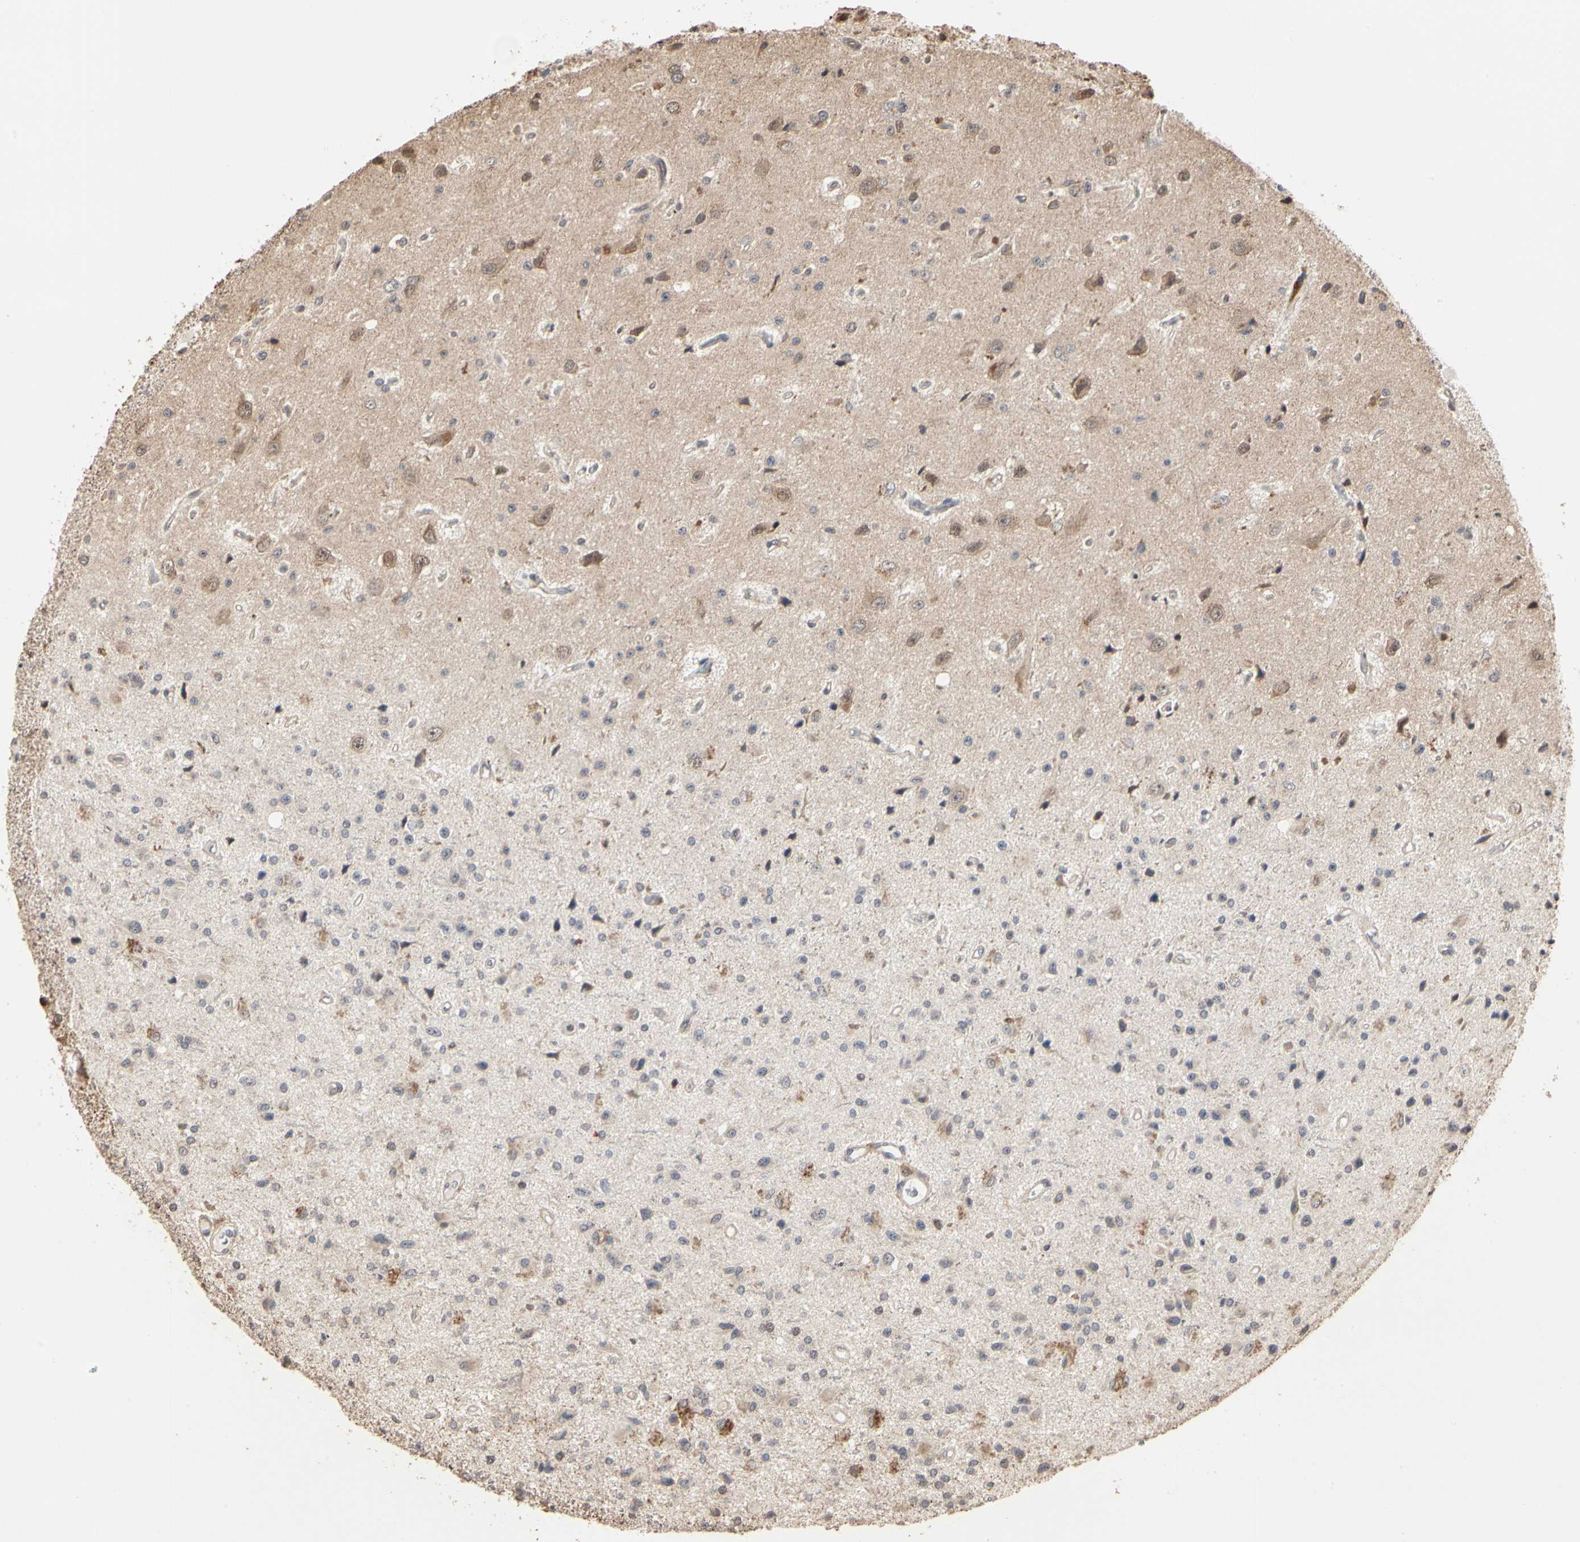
{"staining": {"intensity": "weak", "quantity": "25%-75%", "location": "cytoplasmic/membranous"}, "tissue": "glioma", "cell_type": "Tumor cells", "image_type": "cancer", "snomed": [{"axis": "morphology", "description": "Glioma, malignant, Low grade"}, {"axis": "topography", "description": "Brain"}], "caption": "This image displays glioma stained with IHC to label a protein in brown. The cytoplasmic/membranous of tumor cells show weak positivity for the protein. Nuclei are counter-stained blue.", "gene": "TAOK1", "patient": {"sex": "male", "age": 58}}